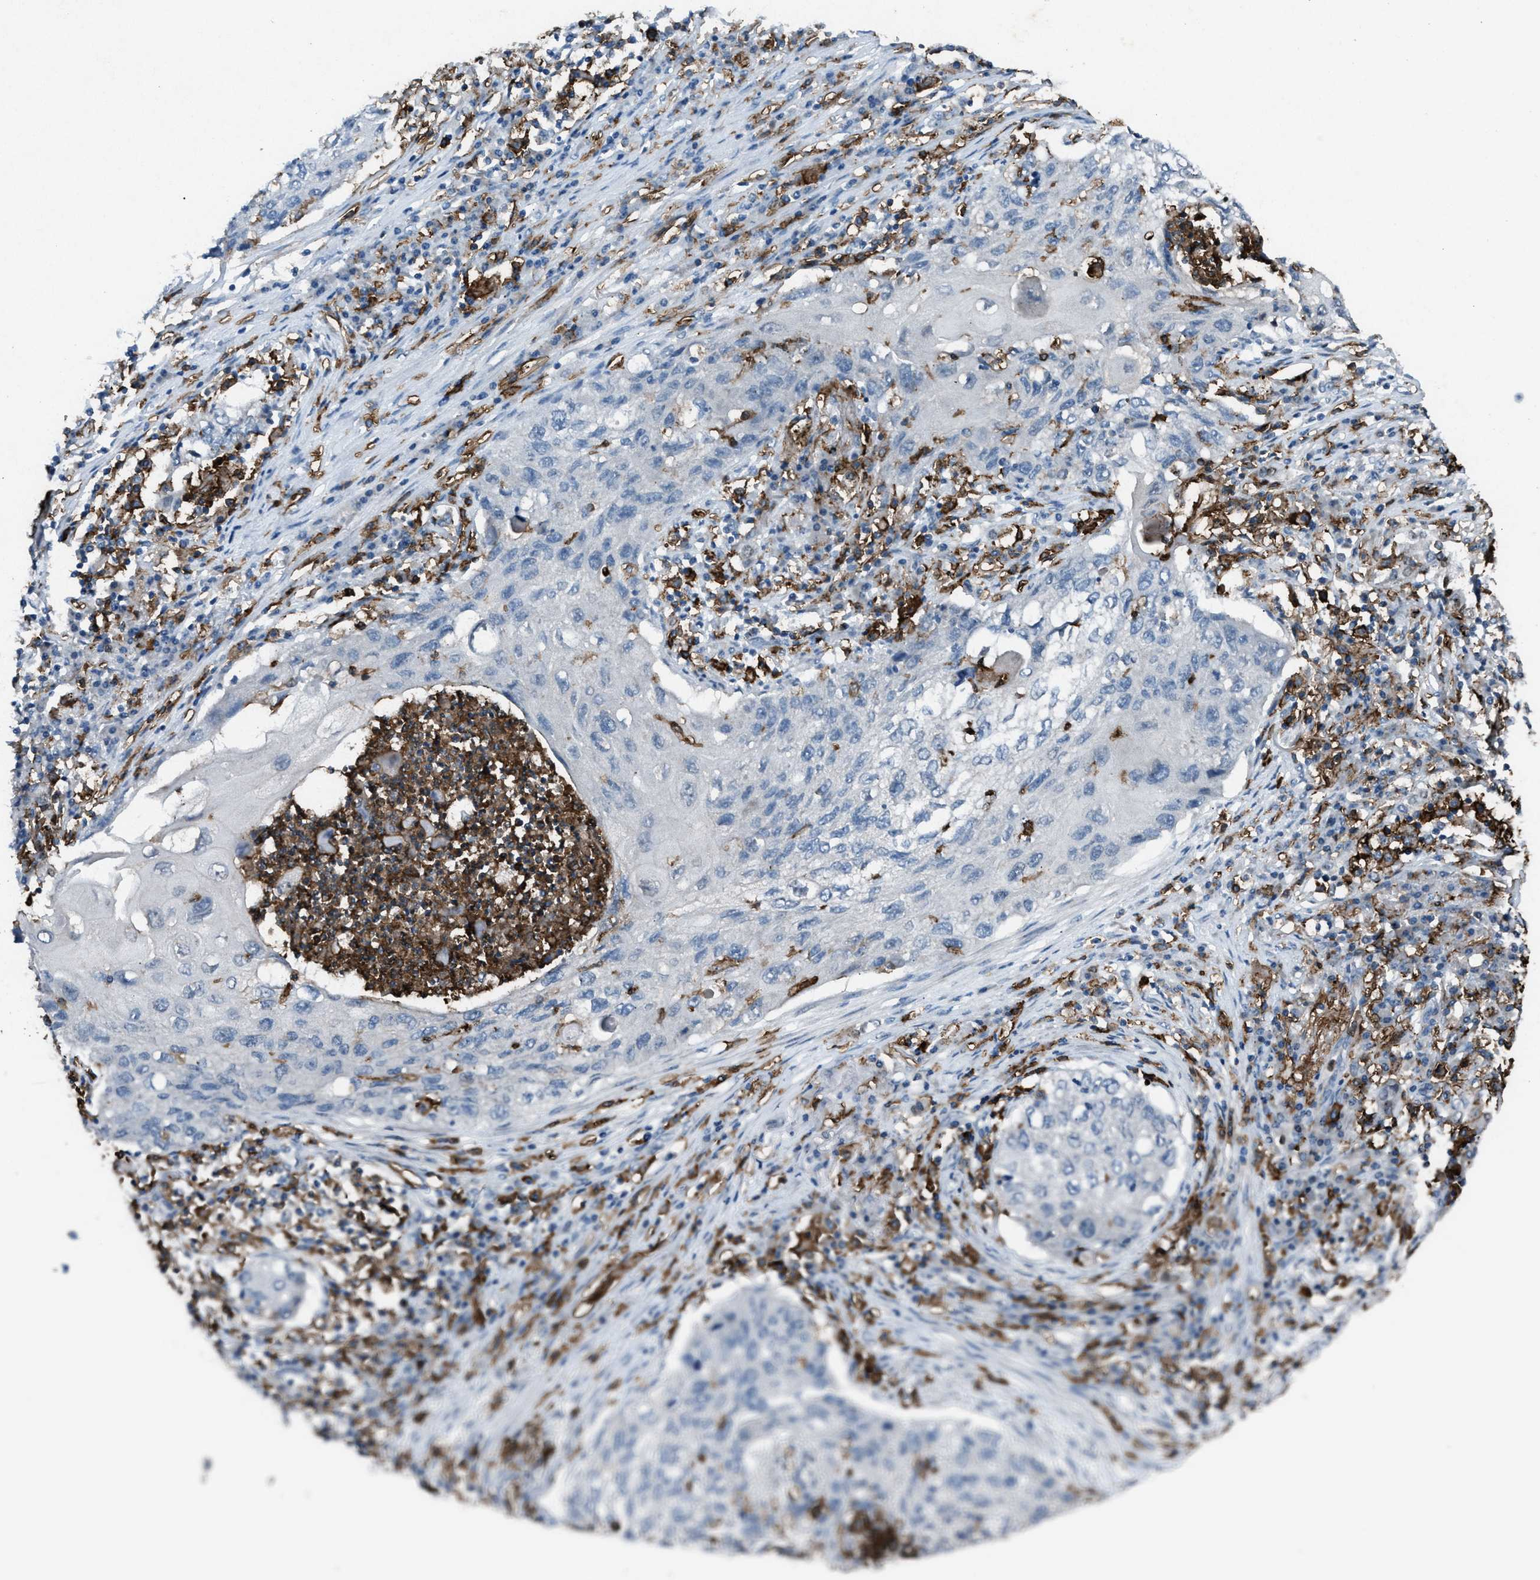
{"staining": {"intensity": "negative", "quantity": "none", "location": "none"}, "tissue": "lung cancer", "cell_type": "Tumor cells", "image_type": "cancer", "snomed": [{"axis": "morphology", "description": "Squamous cell carcinoma, NOS"}, {"axis": "topography", "description": "Lung"}], "caption": "Histopathology image shows no significant protein expression in tumor cells of lung cancer.", "gene": "FCER1G", "patient": {"sex": "female", "age": 63}}